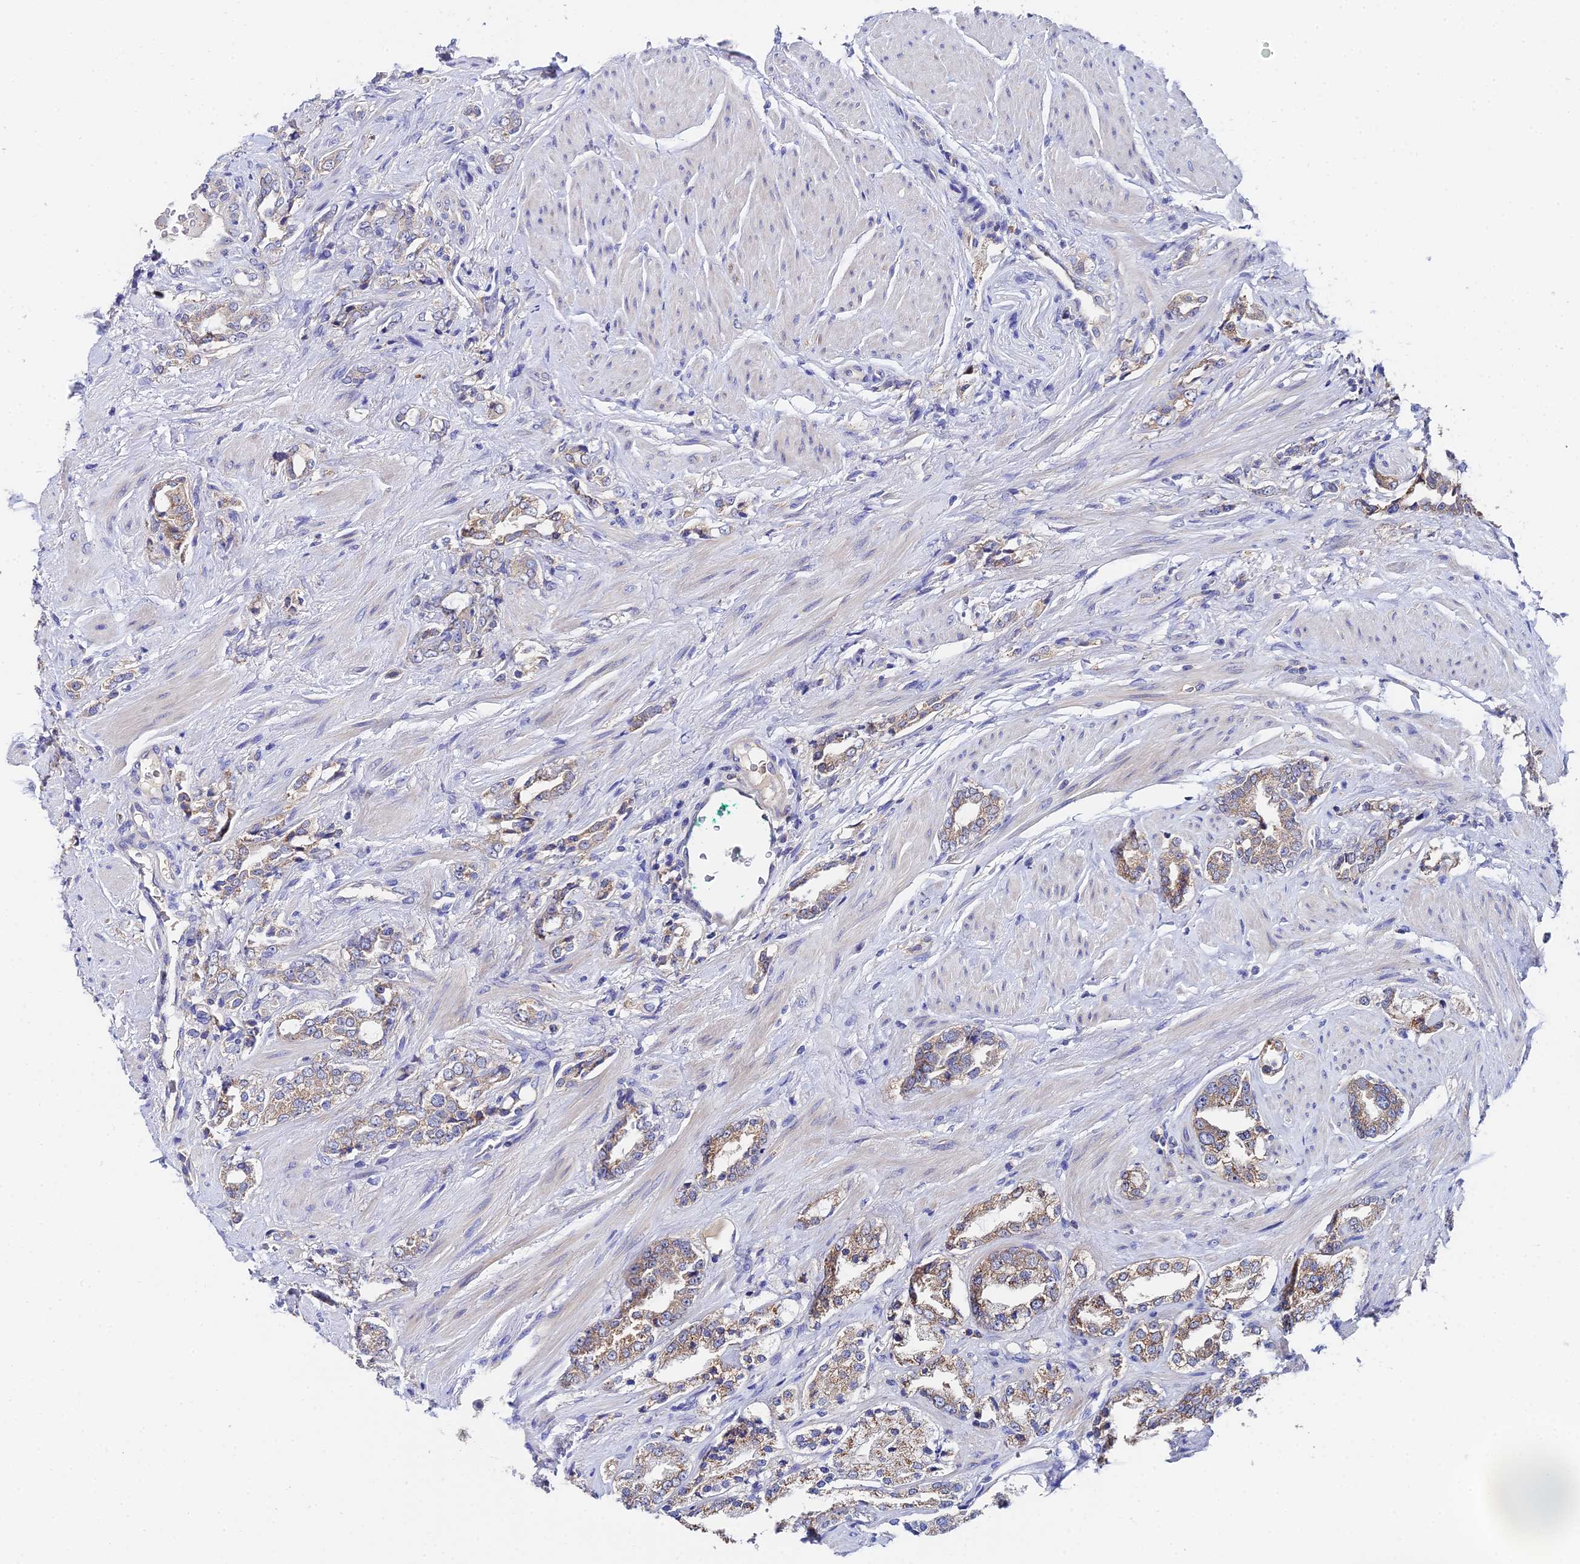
{"staining": {"intensity": "moderate", "quantity": ">75%", "location": "cytoplasmic/membranous"}, "tissue": "prostate cancer", "cell_type": "Tumor cells", "image_type": "cancer", "snomed": [{"axis": "morphology", "description": "Adenocarcinoma, High grade"}, {"axis": "topography", "description": "Prostate"}], "caption": "Moderate cytoplasmic/membranous staining is present in approximately >75% of tumor cells in prostate cancer.", "gene": "UBE2L3", "patient": {"sex": "male", "age": 64}}